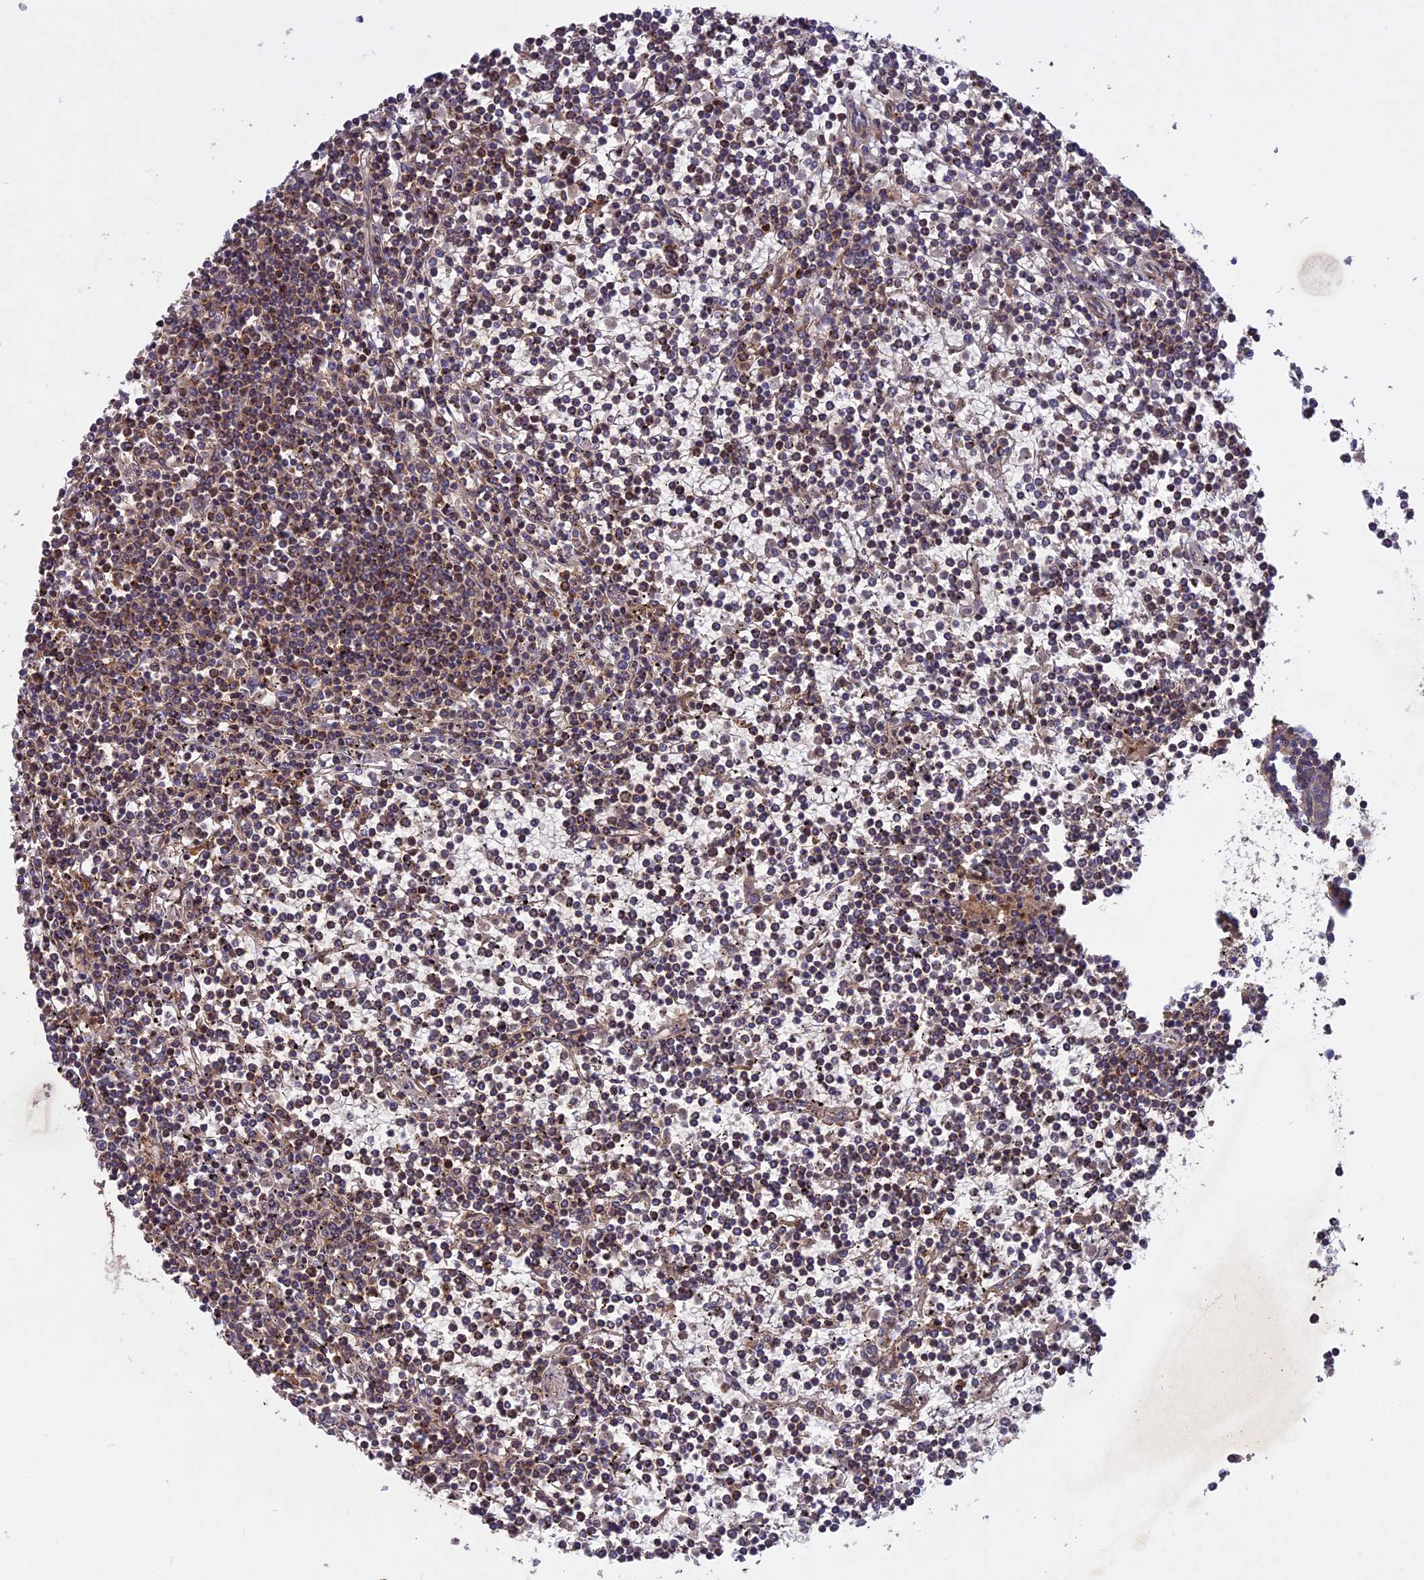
{"staining": {"intensity": "moderate", "quantity": "25%-75%", "location": "cytoplasmic/membranous"}, "tissue": "lymphoma", "cell_type": "Tumor cells", "image_type": "cancer", "snomed": [{"axis": "morphology", "description": "Malignant lymphoma, non-Hodgkin's type, Low grade"}, {"axis": "topography", "description": "Spleen"}], "caption": "Immunohistochemistry micrograph of neoplastic tissue: lymphoma stained using IHC displays medium levels of moderate protein expression localized specifically in the cytoplasmic/membranous of tumor cells, appearing as a cytoplasmic/membranous brown color.", "gene": "ADO", "patient": {"sex": "female", "age": 19}}